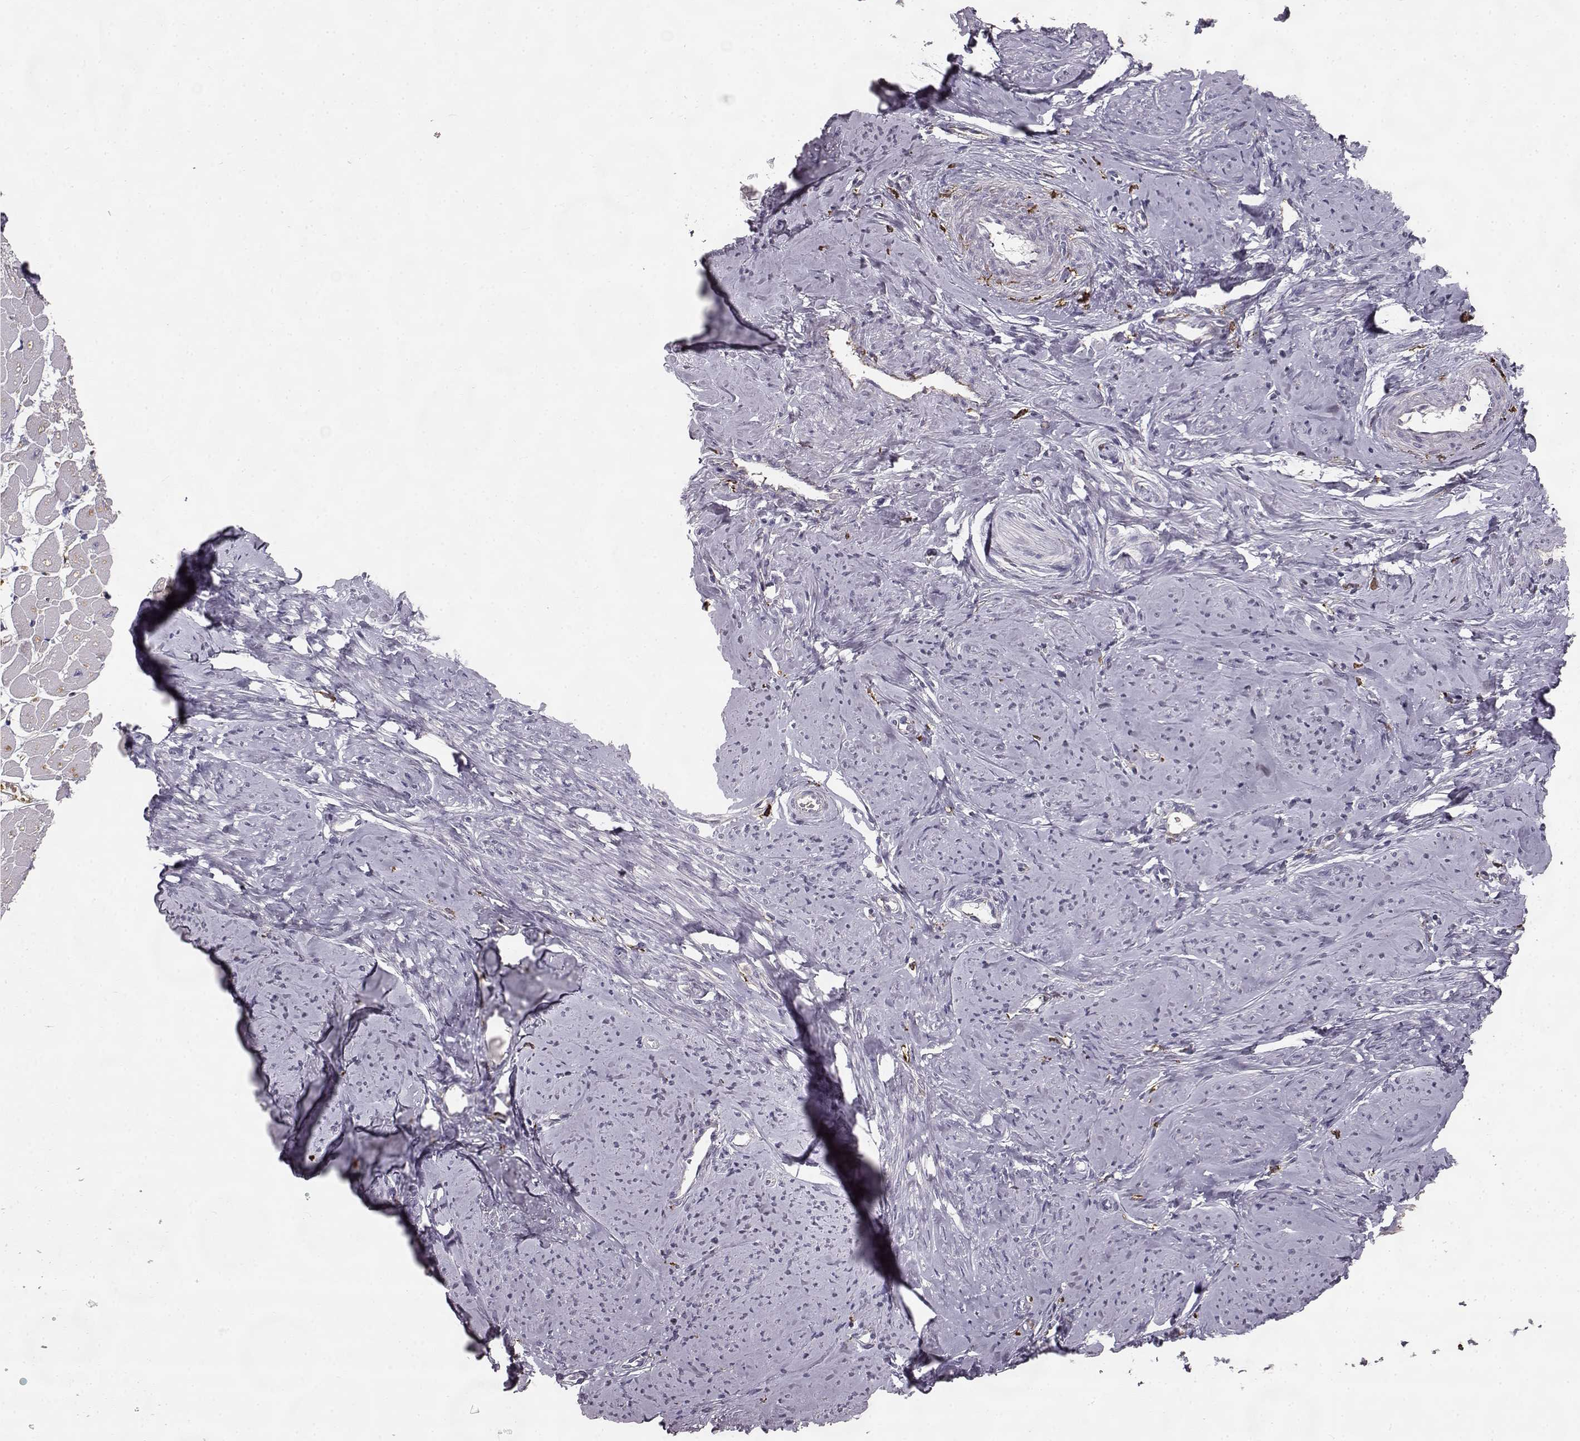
{"staining": {"intensity": "negative", "quantity": "none", "location": "none"}, "tissue": "smooth muscle", "cell_type": "Smooth muscle cells", "image_type": "normal", "snomed": [{"axis": "morphology", "description": "Normal tissue, NOS"}, {"axis": "topography", "description": "Smooth muscle"}], "caption": "This is an immunohistochemistry photomicrograph of benign human smooth muscle. There is no positivity in smooth muscle cells.", "gene": "CCNF", "patient": {"sex": "female", "age": 48}}